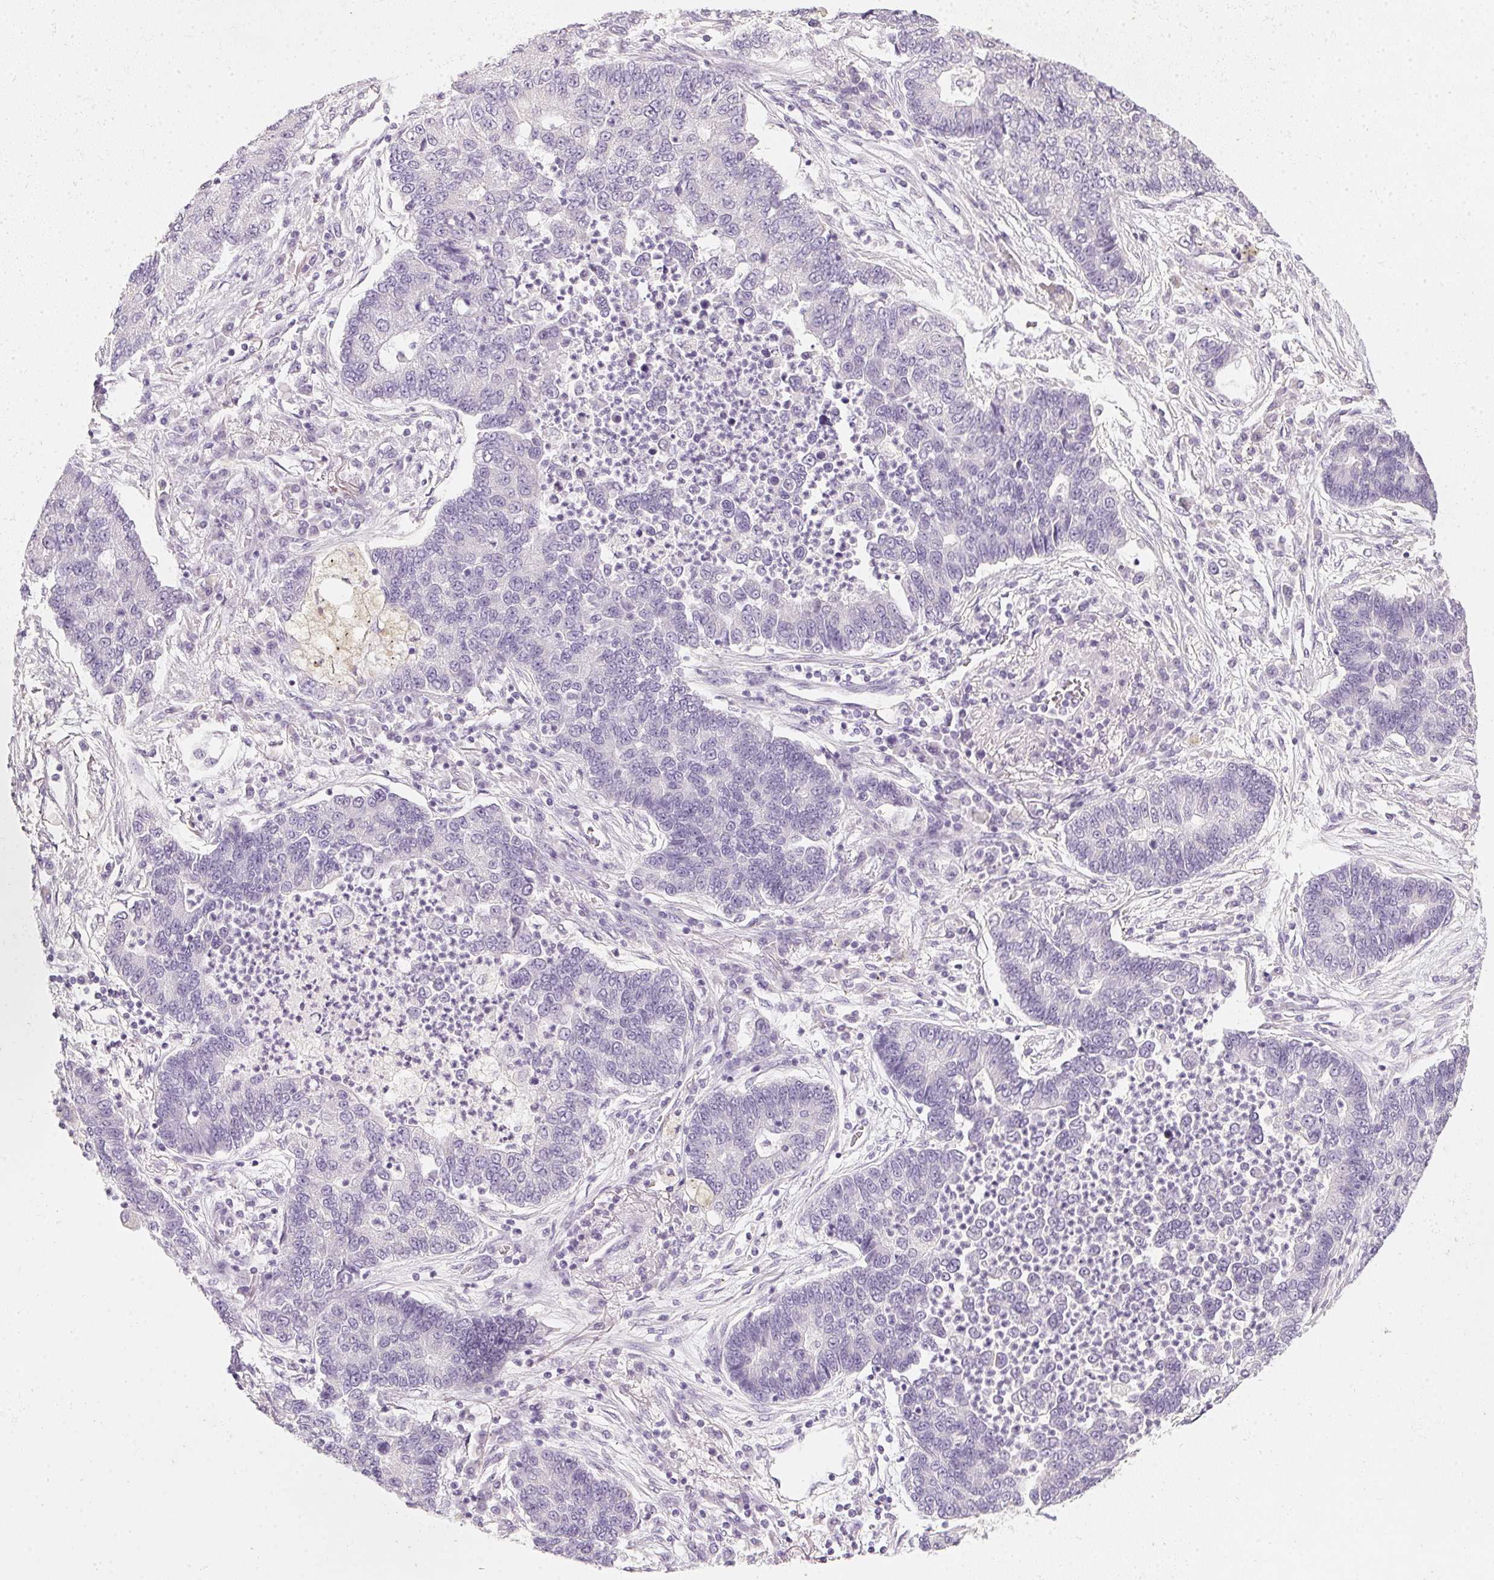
{"staining": {"intensity": "negative", "quantity": "none", "location": "none"}, "tissue": "lung cancer", "cell_type": "Tumor cells", "image_type": "cancer", "snomed": [{"axis": "morphology", "description": "Adenocarcinoma, NOS"}, {"axis": "topography", "description": "Lung"}], "caption": "Tumor cells are negative for brown protein staining in adenocarcinoma (lung). The staining is performed using DAB (3,3'-diaminobenzidine) brown chromogen with nuclei counter-stained in using hematoxylin.", "gene": "TMEM72", "patient": {"sex": "female", "age": 57}}